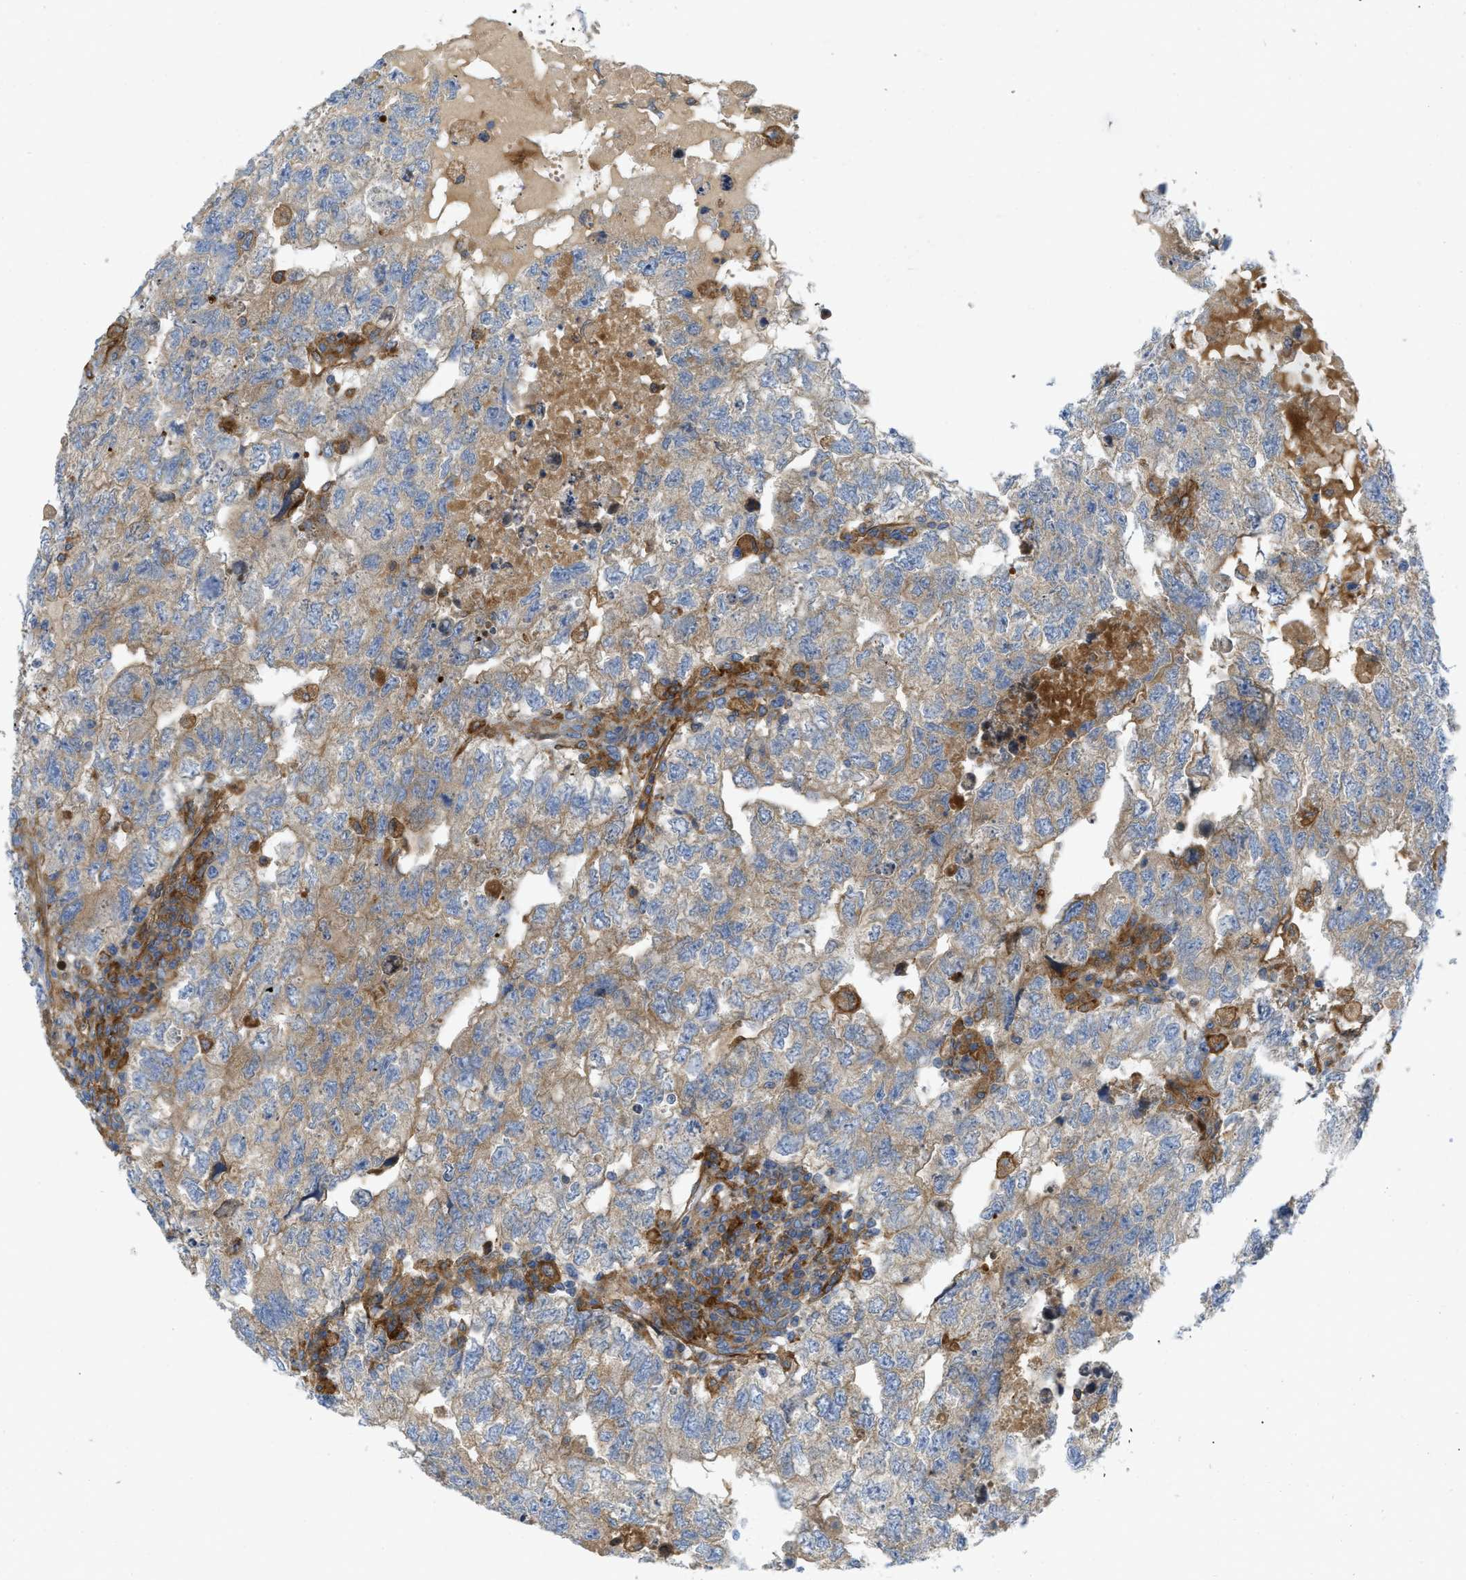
{"staining": {"intensity": "moderate", "quantity": "25%-75%", "location": "cytoplasmic/membranous"}, "tissue": "testis cancer", "cell_type": "Tumor cells", "image_type": "cancer", "snomed": [{"axis": "morphology", "description": "Carcinoma, Embryonal, NOS"}, {"axis": "topography", "description": "Testis"}], "caption": "A photomicrograph of human testis cancer (embryonal carcinoma) stained for a protein reveals moderate cytoplasmic/membranous brown staining in tumor cells.", "gene": "PICALM", "patient": {"sex": "male", "age": 36}}